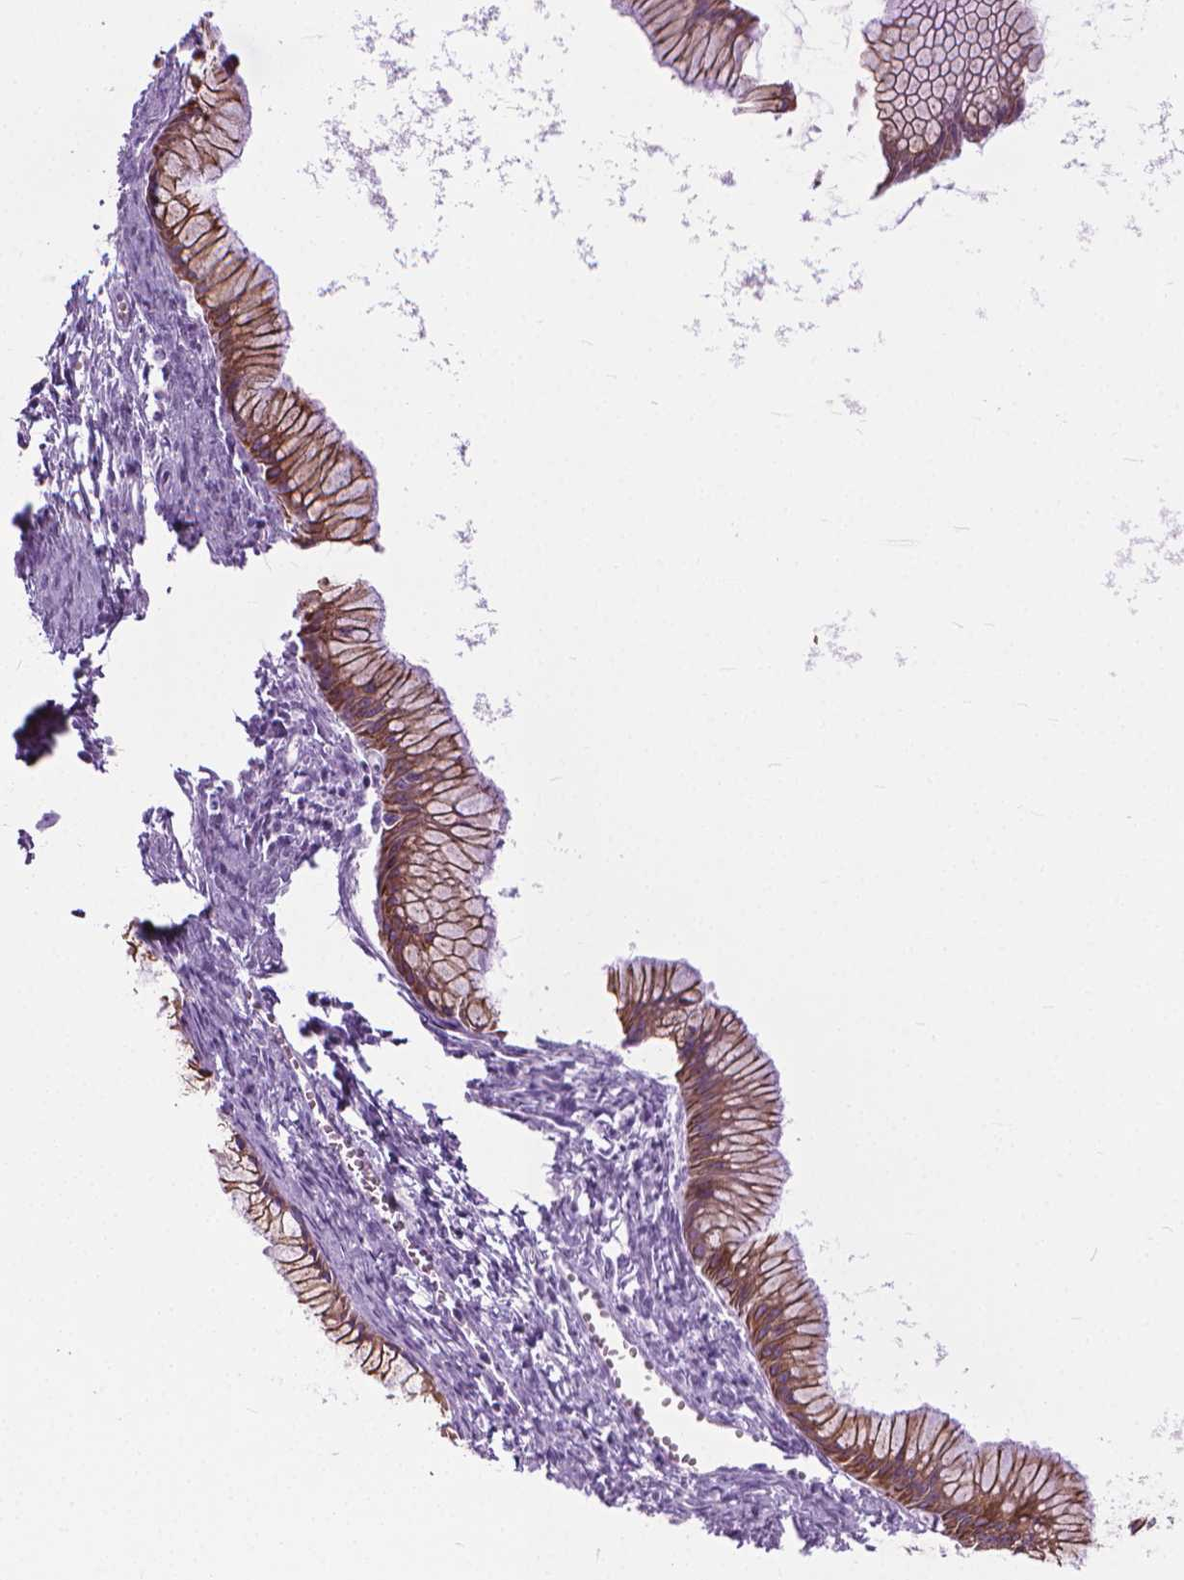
{"staining": {"intensity": "strong", "quantity": ">75%", "location": "cytoplasmic/membranous"}, "tissue": "ovarian cancer", "cell_type": "Tumor cells", "image_type": "cancer", "snomed": [{"axis": "morphology", "description": "Cystadenocarcinoma, mucinous, NOS"}, {"axis": "topography", "description": "Ovary"}], "caption": "IHC (DAB (3,3'-diaminobenzidine)) staining of ovarian cancer (mucinous cystadenocarcinoma) shows strong cytoplasmic/membranous protein expression in about >75% of tumor cells.", "gene": "HTR2B", "patient": {"sex": "female", "age": 41}}